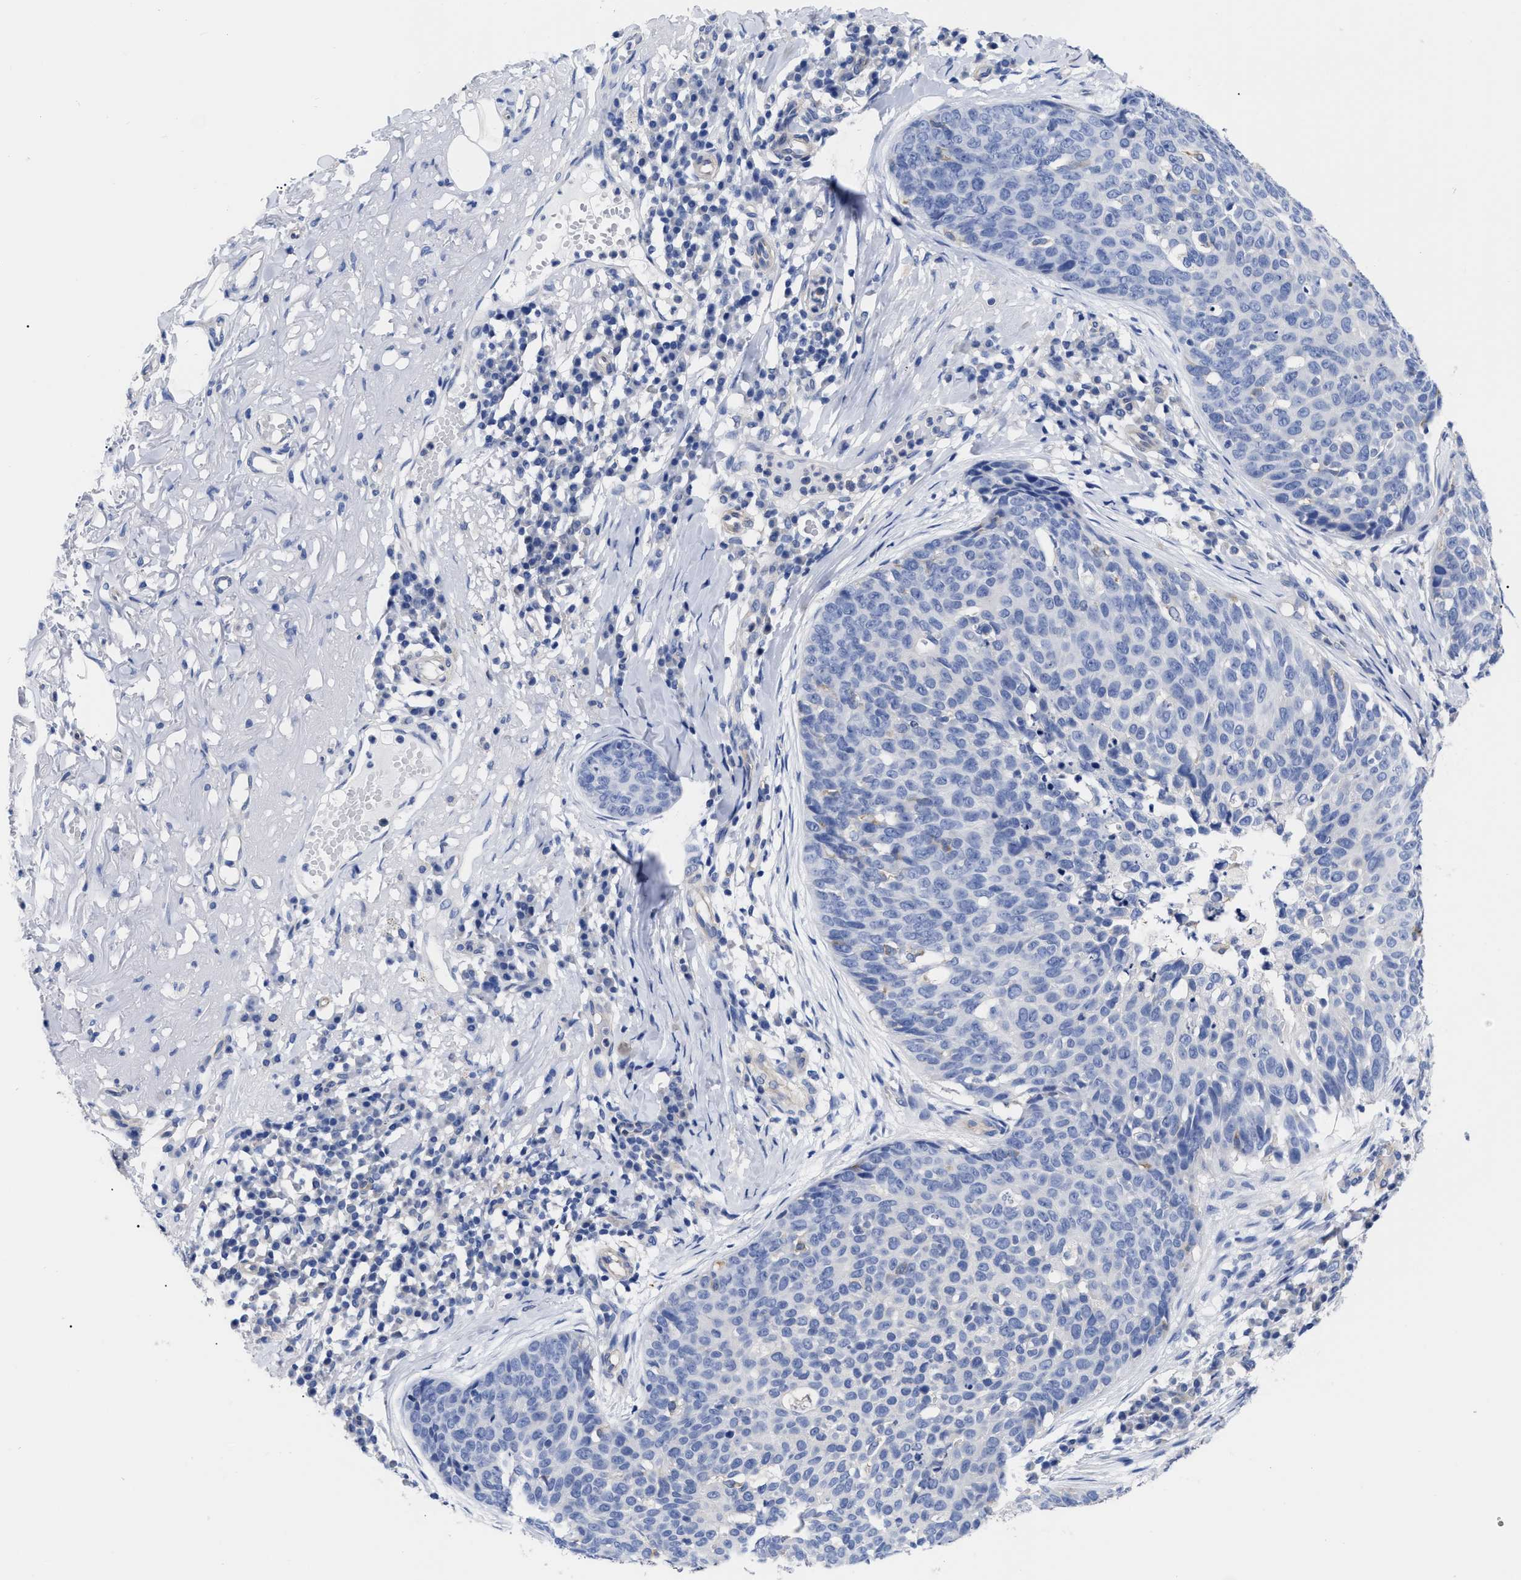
{"staining": {"intensity": "negative", "quantity": "none", "location": "none"}, "tissue": "skin cancer", "cell_type": "Tumor cells", "image_type": "cancer", "snomed": [{"axis": "morphology", "description": "Squamous cell carcinoma in situ, NOS"}, {"axis": "morphology", "description": "Squamous cell carcinoma, NOS"}, {"axis": "topography", "description": "Skin"}], "caption": "An immunohistochemistry micrograph of skin squamous cell carcinoma in situ is shown. There is no staining in tumor cells of skin squamous cell carcinoma in situ. (Immunohistochemistry, brightfield microscopy, high magnification).", "gene": "IRAG2", "patient": {"sex": "male", "age": 93}}